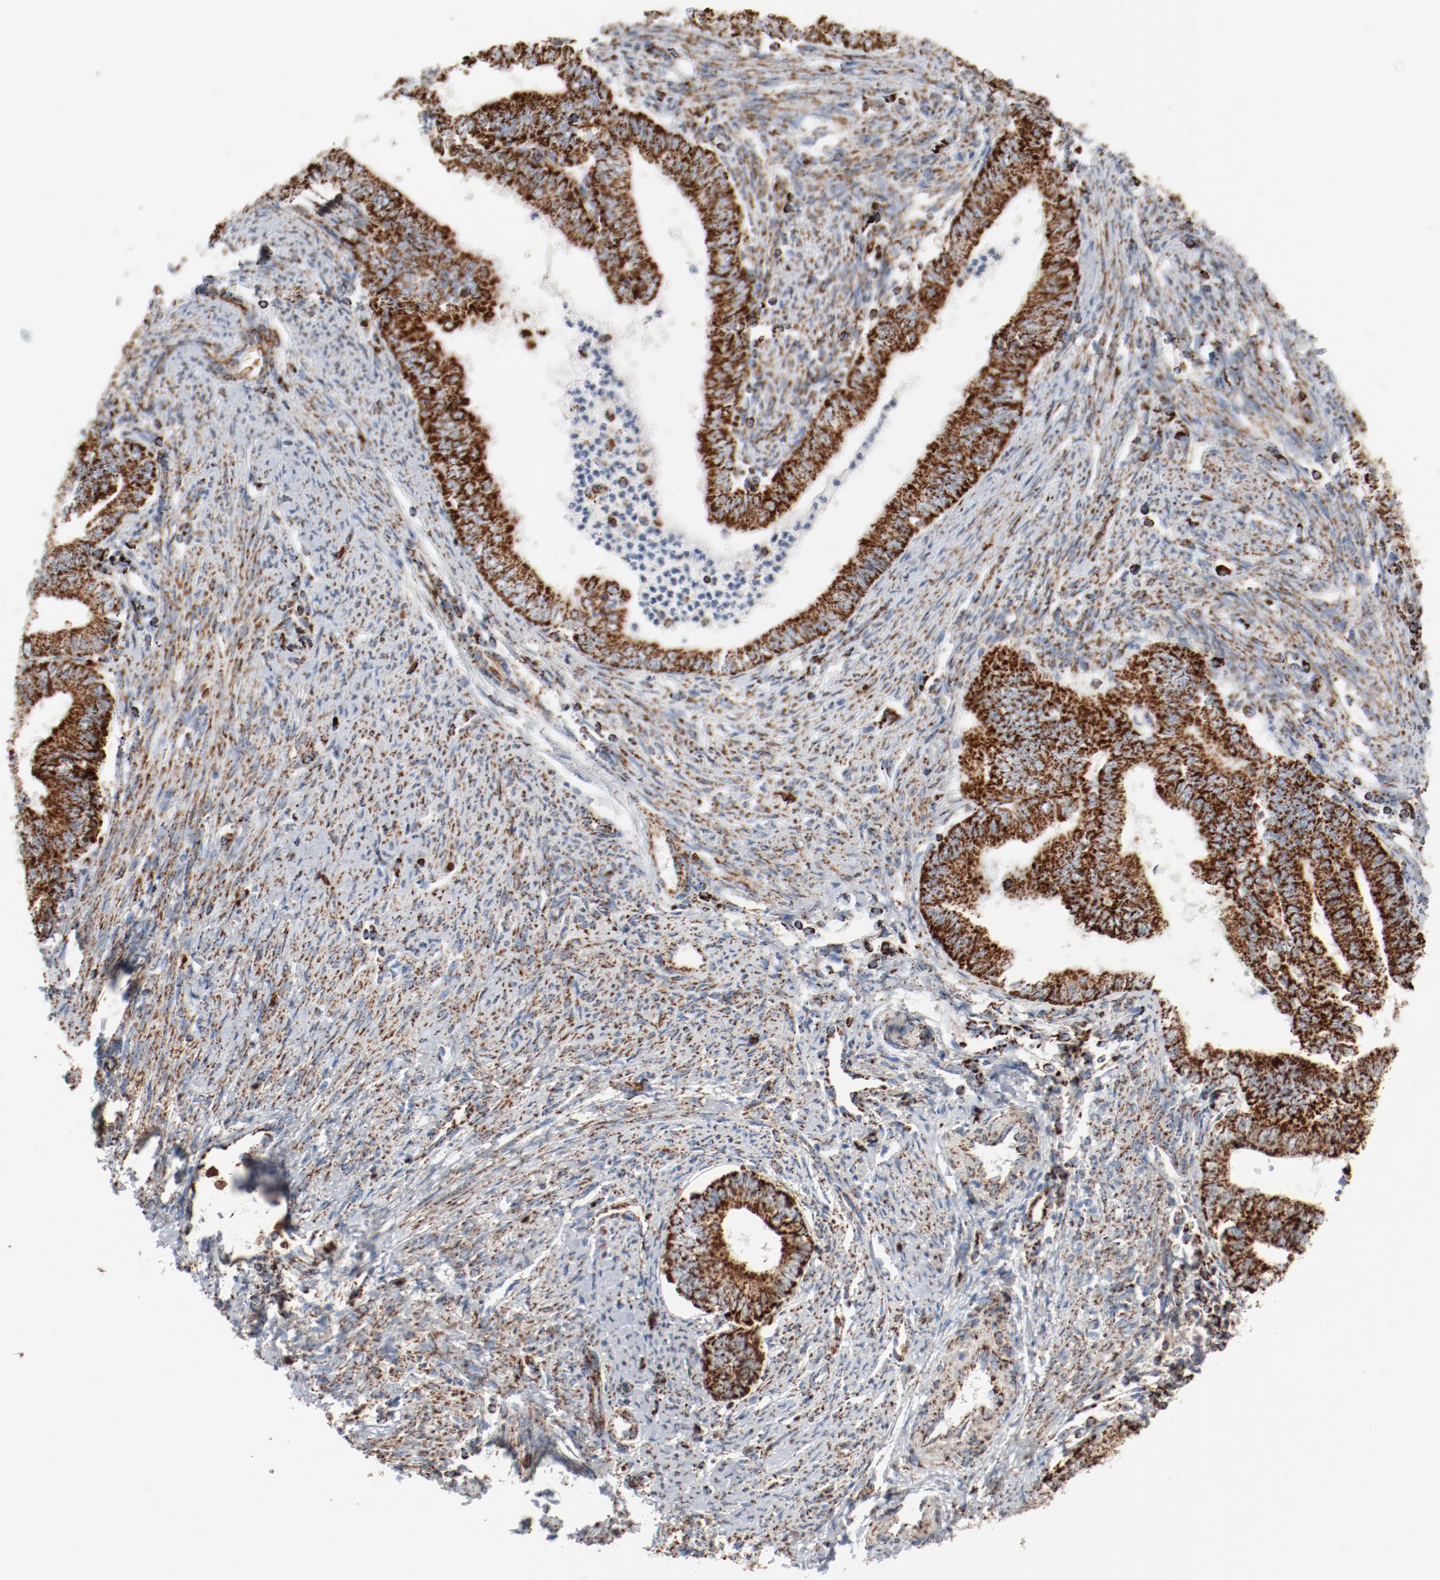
{"staining": {"intensity": "strong", "quantity": "<25%", "location": "cytoplasmic/membranous"}, "tissue": "endometrial cancer", "cell_type": "Tumor cells", "image_type": "cancer", "snomed": [{"axis": "morphology", "description": "Adenocarcinoma, NOS"}, {"axis": "topography", "description": "Endometrium"}], "caption": "Immunohistochemistry photomicrograph of neoplastic tissue: human adenocarcinoma (endometrial) stained using immunohistochemistry (IHC) displays medium levels of strong protein expression localized specifically in the cytoplasmic/membranous of tumor cells, appearing as a cytoplasmic/membranous brown color.", "gene": "NDUFB8", "patient": {"sex": "female", "age": 66}}